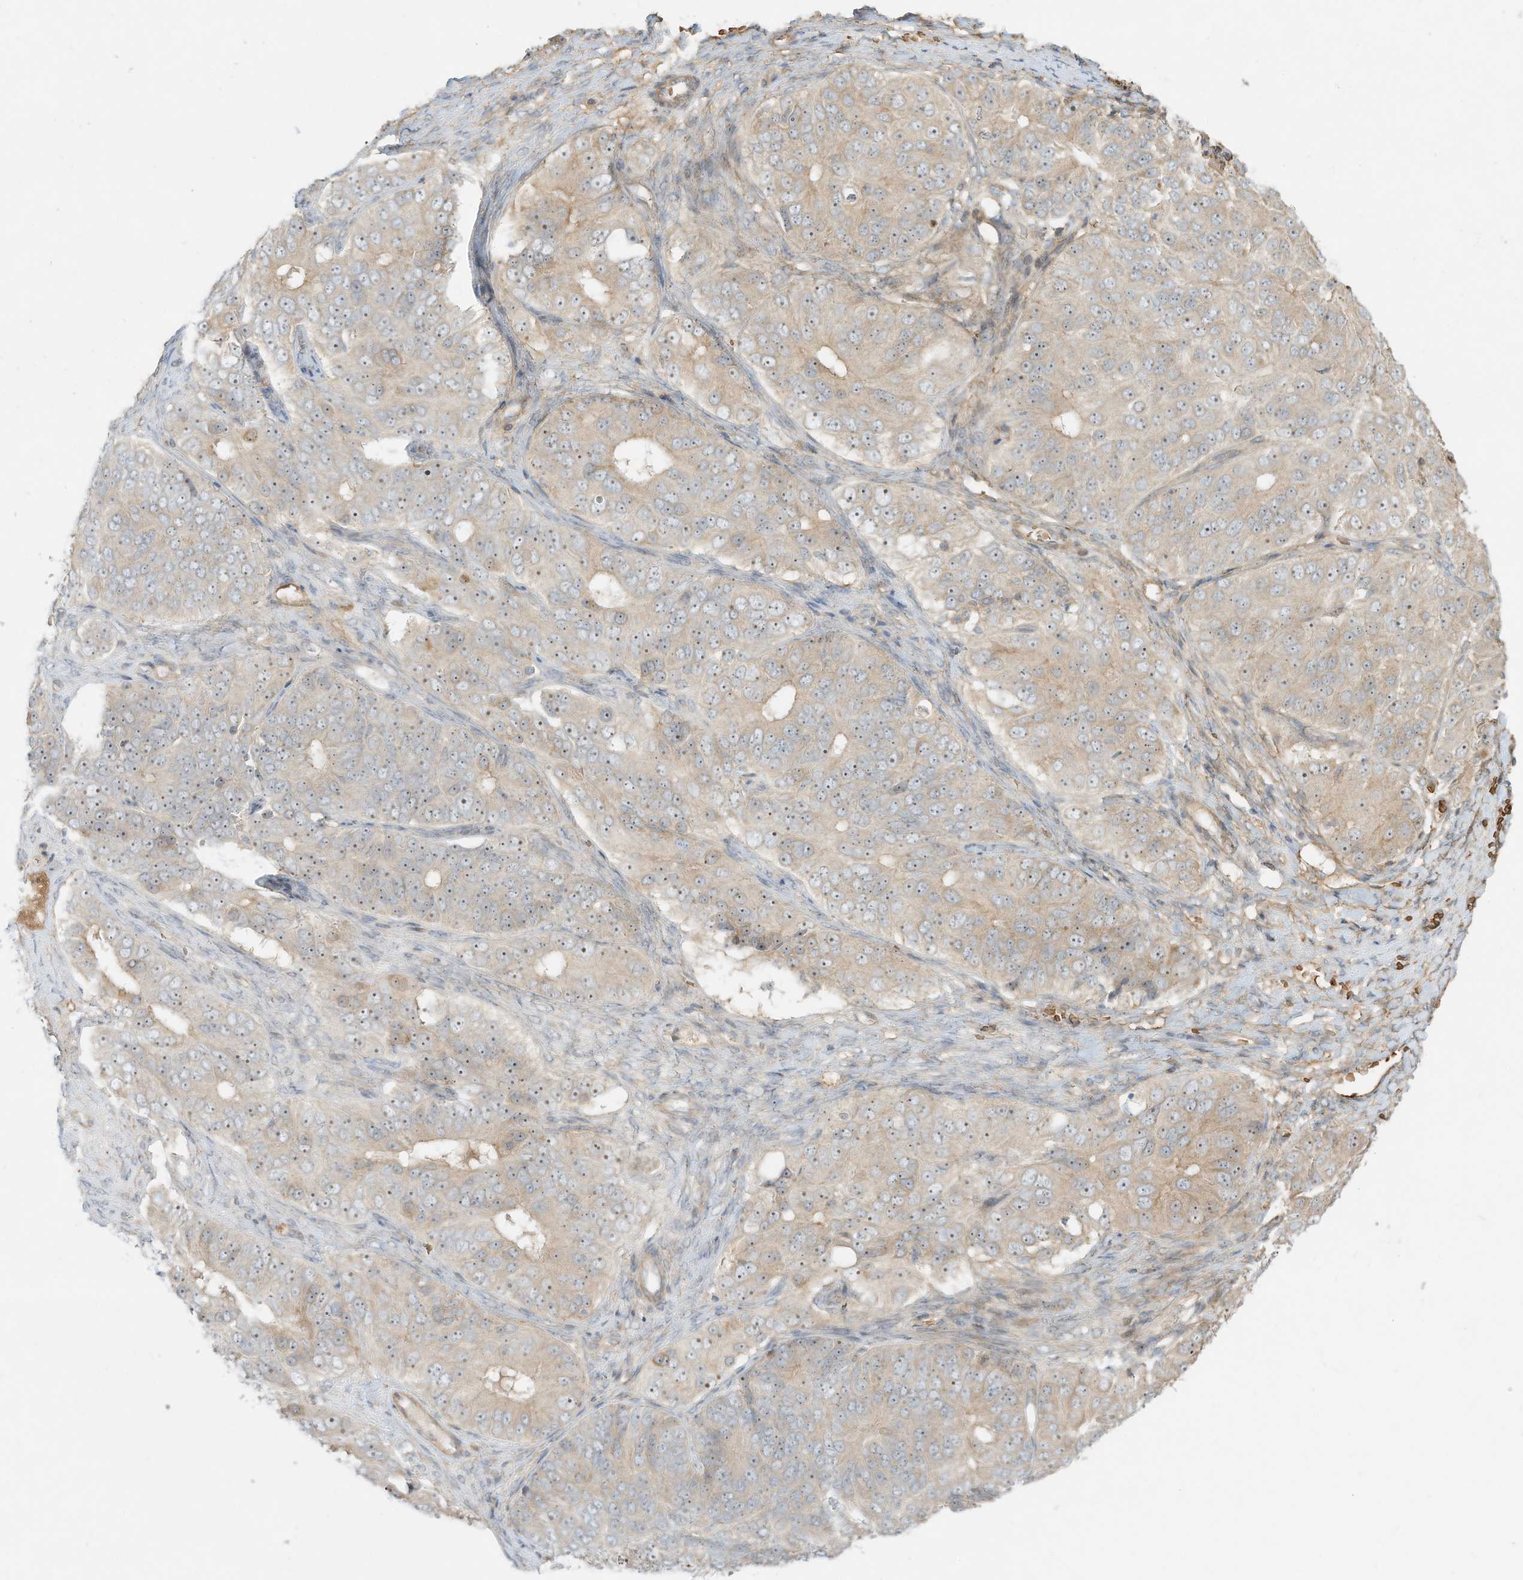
{"staining": {"intensity": "weak", "quantity": "25%-75%", "location": "cytoplasmic/membranous"}, "tissue": "ovarian cancer", "cell_type": "Tumor cells", "image_type": "cancer", "snomed": [{"axis": "morphology", "description": "Carcinoma, endometroid"}, {"axis": "topography", "description": "Ovary"}], "caption": "IHC (DAB) staining of ovarian cancer (endometroid carcinoma) demonstrates weak cytoplasmic/membranous protein positivity in approximately 25%-75% of tumor cells.", "gene": "OFD1", "patient": {"sex": "female", "age": 51}}